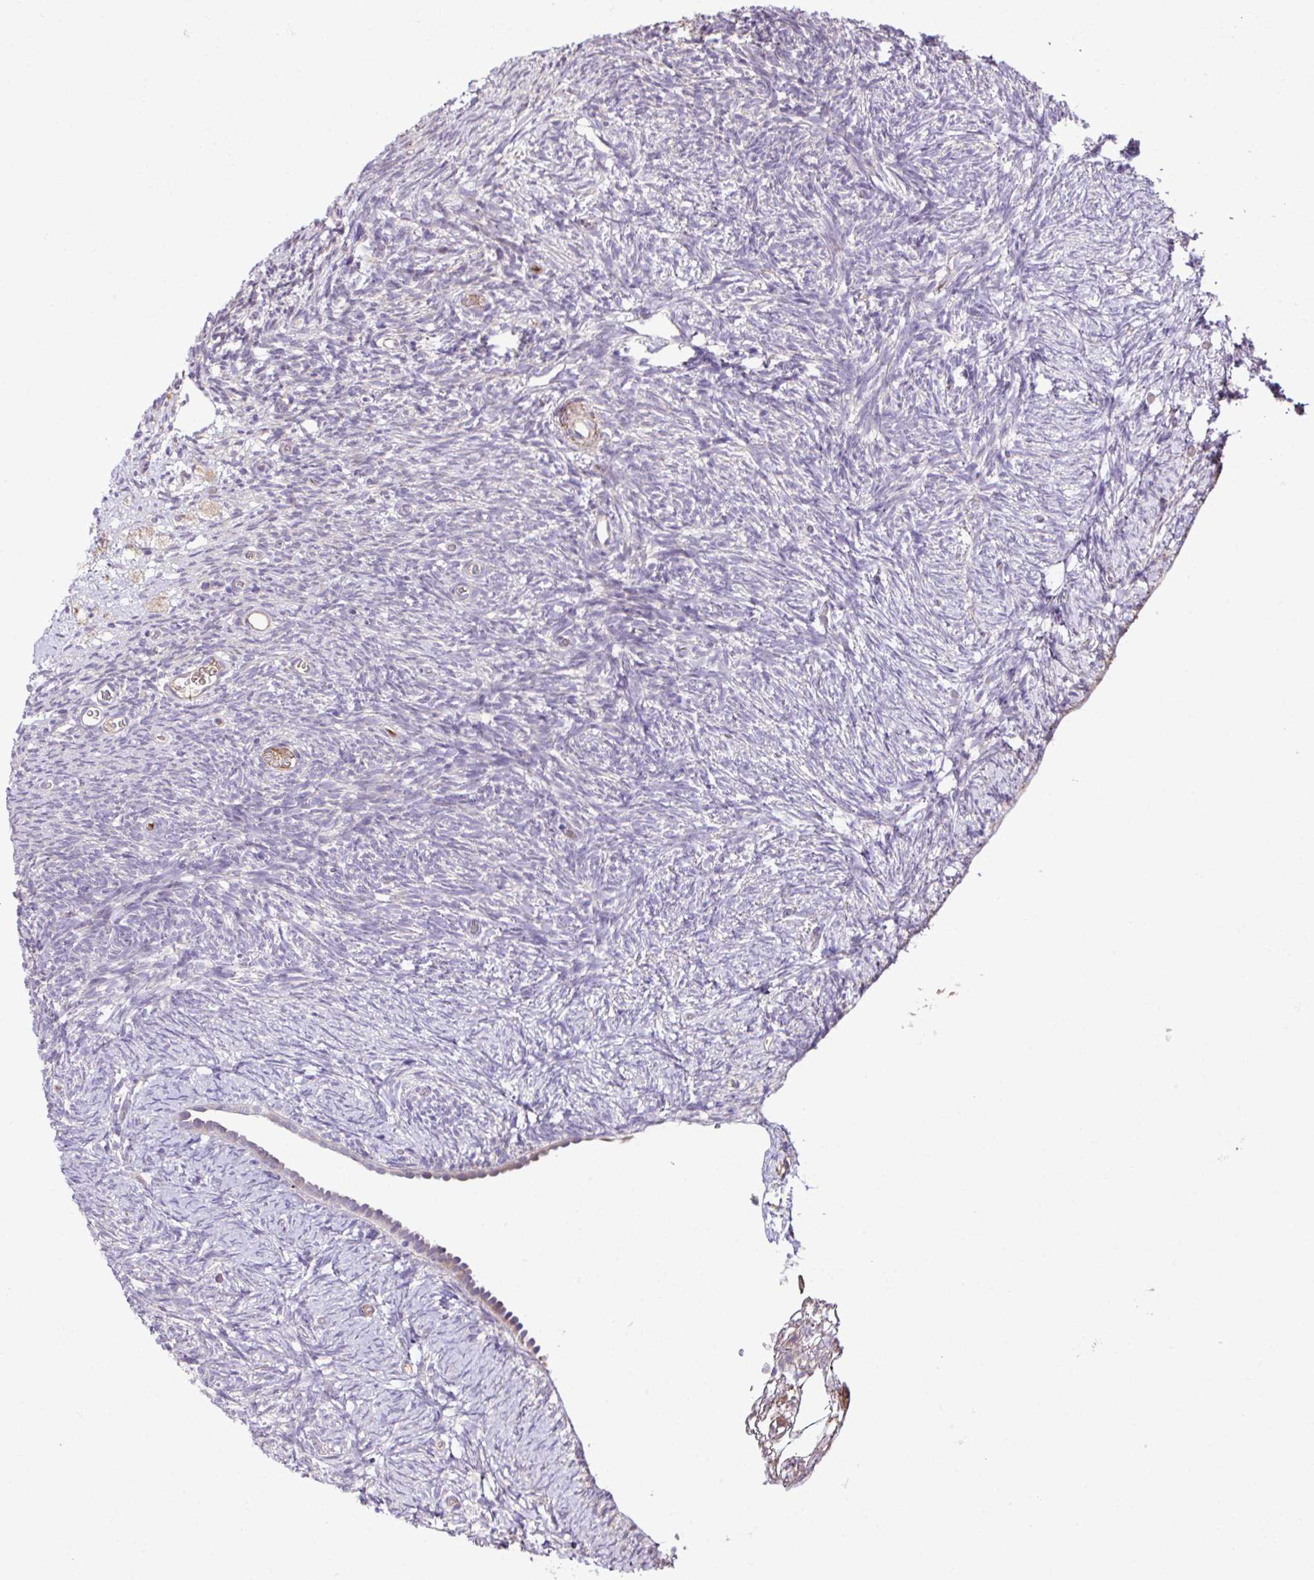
{"staining": {"intensity": "negative", "quantity": "none", "location": "none"}, "tissue": "ovary", "cell_type": "Follicle cells", "image_type": "normal", "snomed": [{"axis": "morphology", "description": "Normal tissue, NOS"}, {"axis": "topography", "description": "Ovary"}], "caption": "Immunohistochemistry (IHC) micrograph of normal human ovary stained for a protein (brown), which reveals no expression in follicle cells. (DAB (3,3'-diaminobenzidine) IHC with hematoxylin counter stain).", "gene": "CCDC85C", "patient": {"sex": "female", "age": 39}}